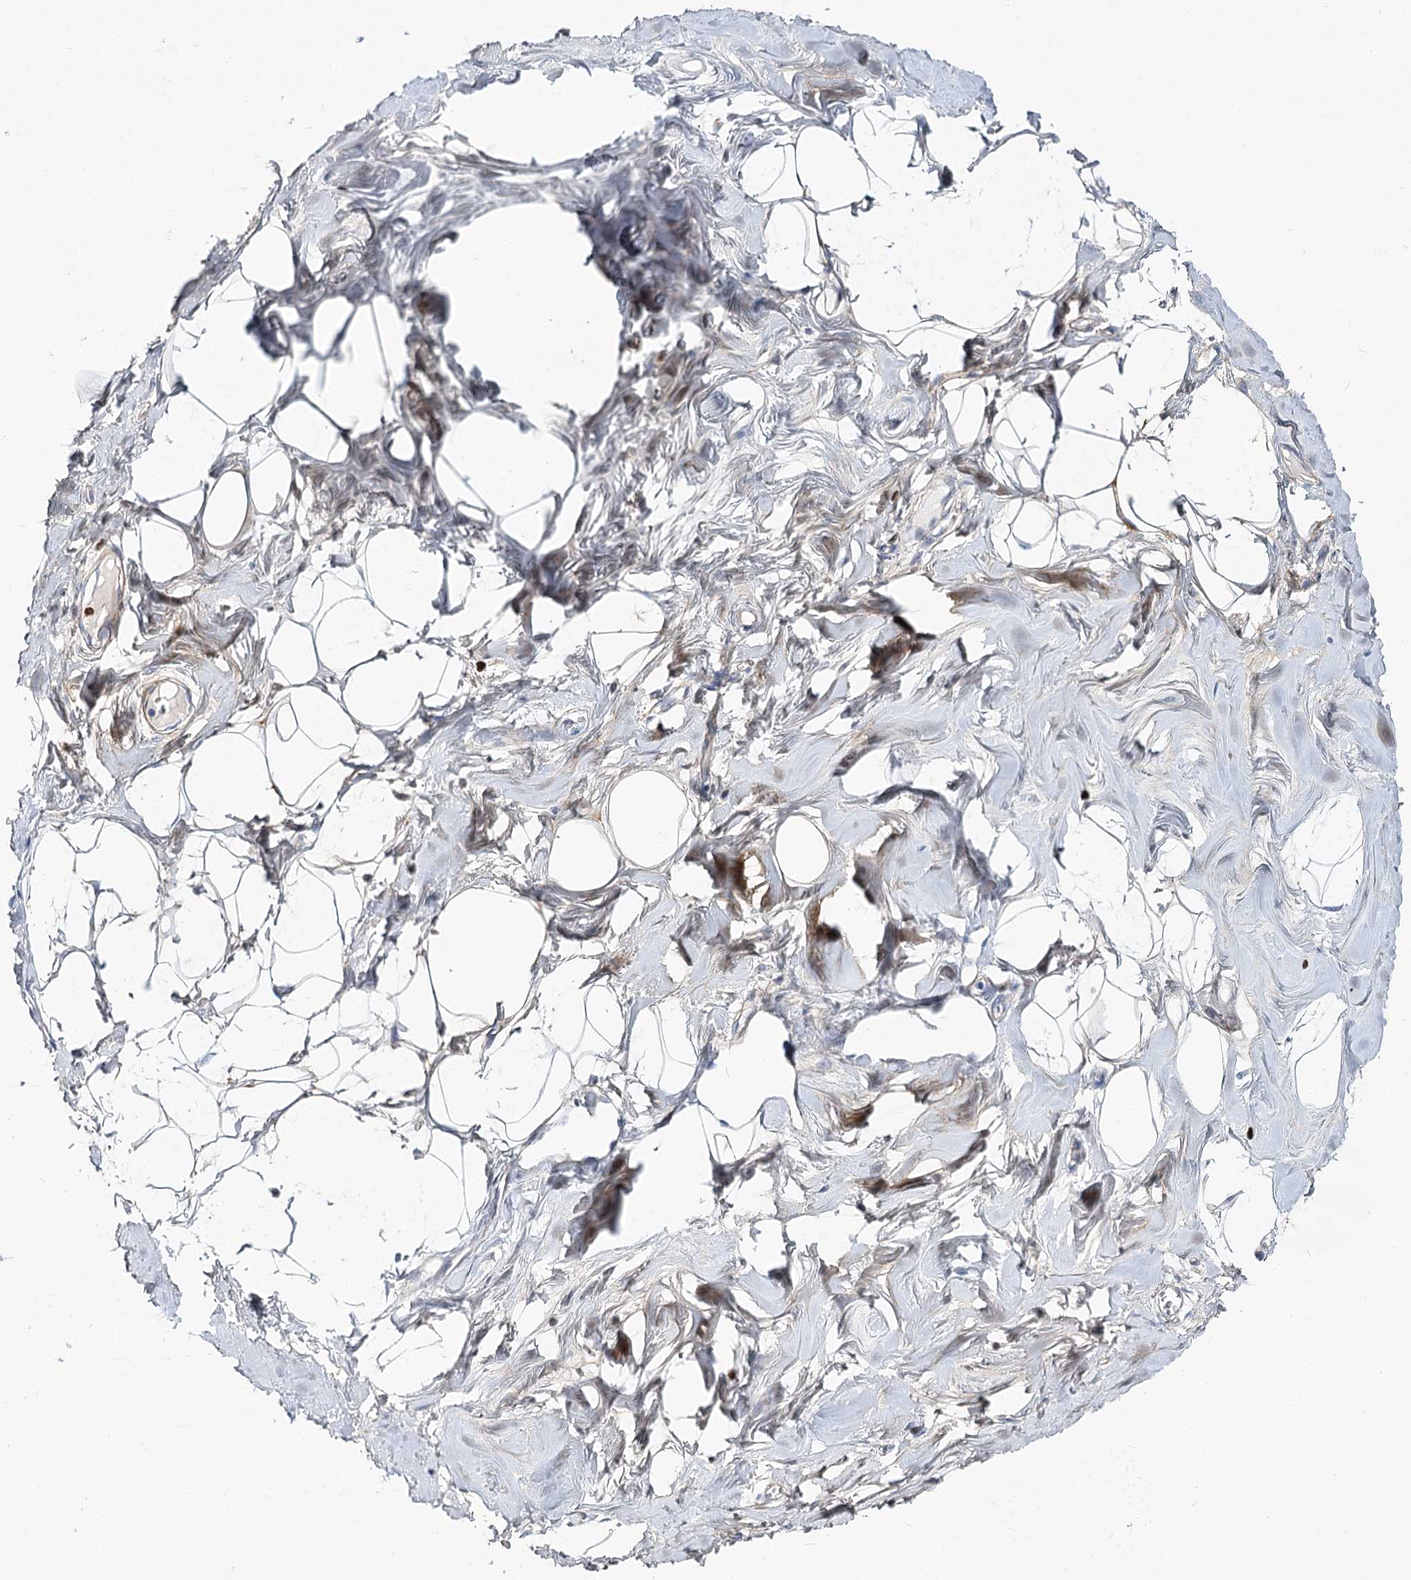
{"staining": {"intensity": "negative", "quantity": "none", "location": "none"}, "tissue": "breast", "cell_type": "Adipocytes", "image_type": "normal", "snomed": [{"axis": "morphology", "description": "Normal tissue, NOS"}, {"axis": "topography", "description": "Breast"}], "caption": "A high-resolution photomicrograph shows immunohistochemistry staining of unremarkable breast, which demonstrates no significant expression in adipocytes.", "gene": "C11orf52", "patient": {"sex": "female", "age": 27}}